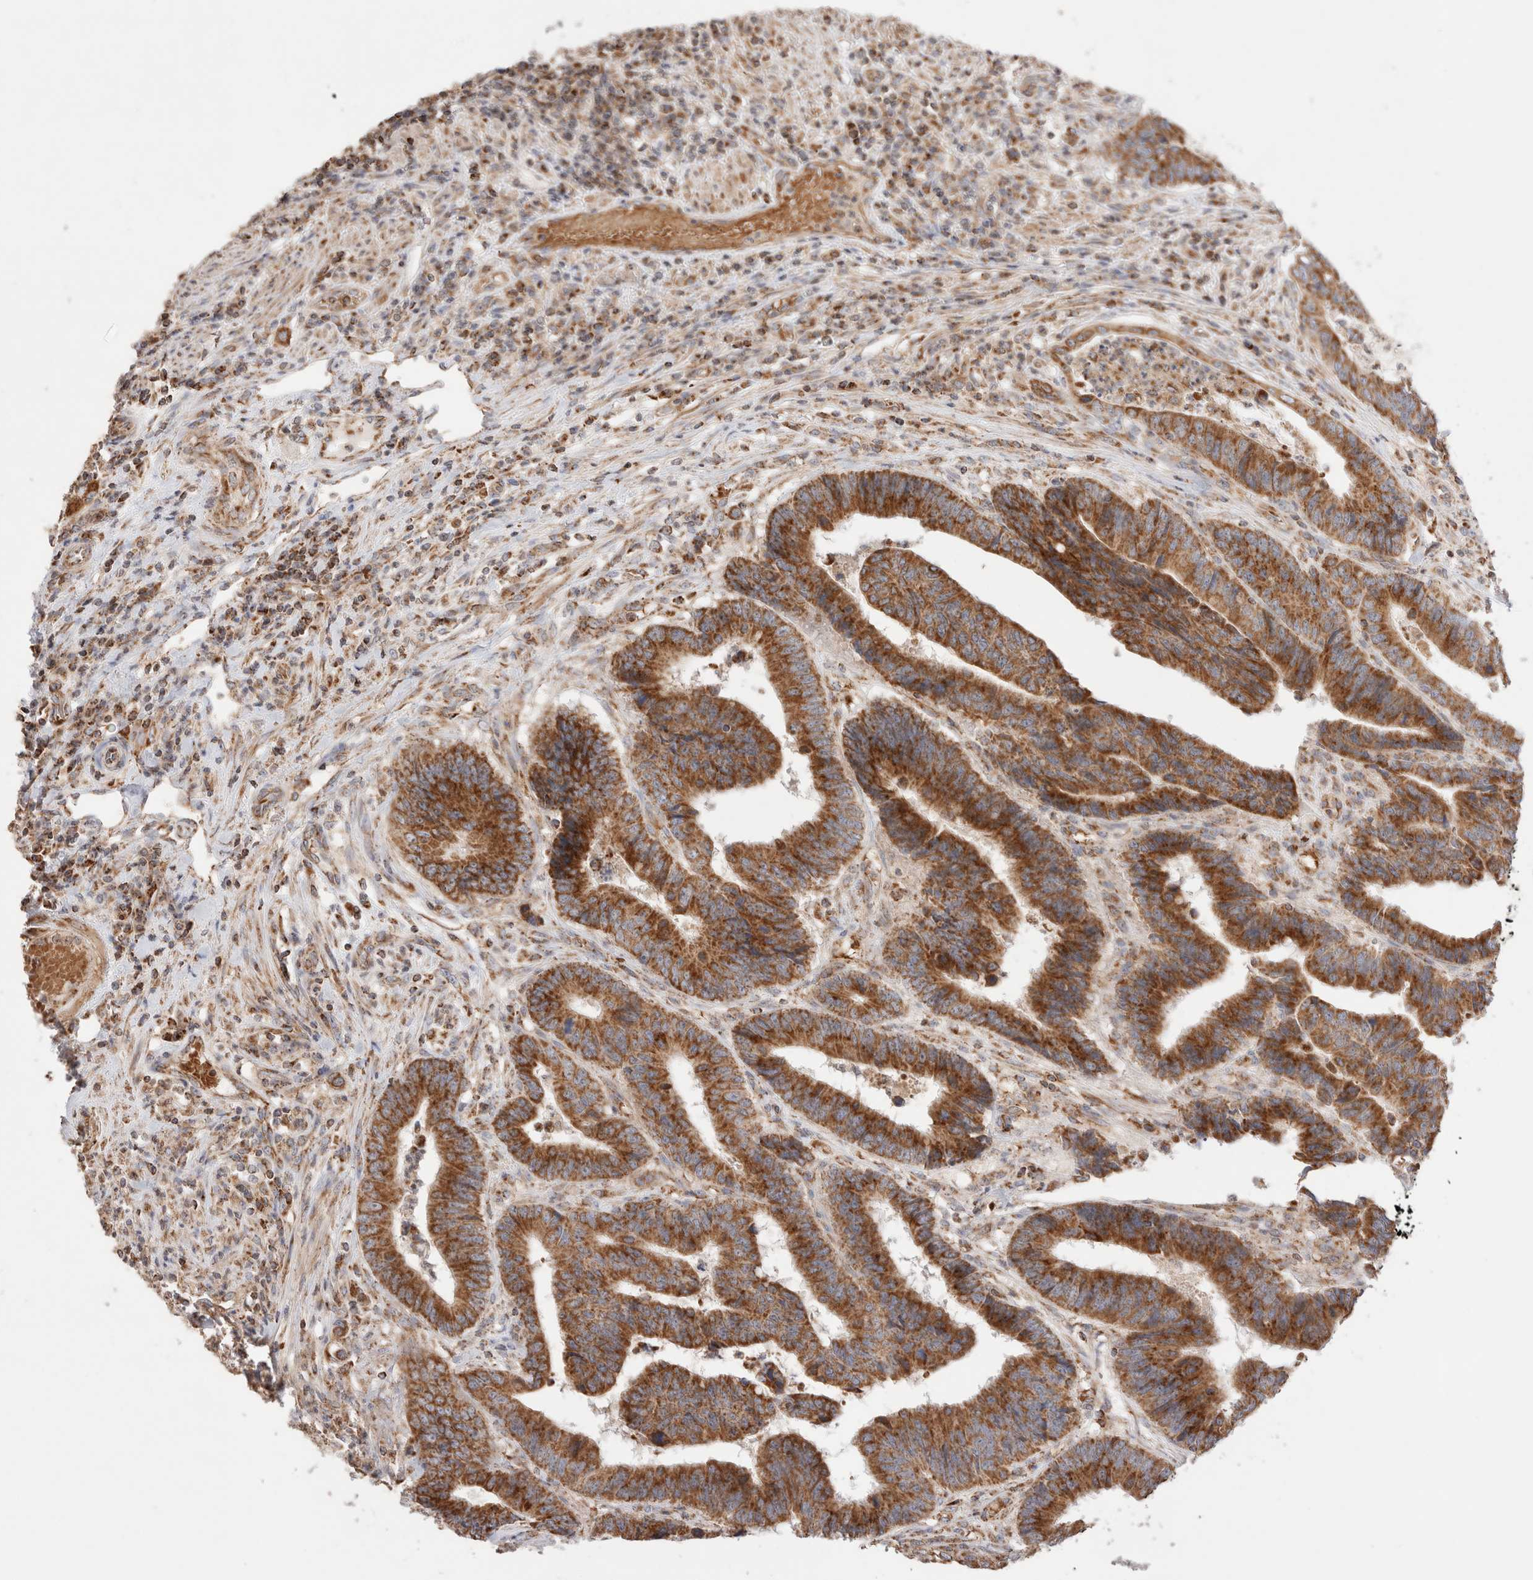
{"staining": {"intensity": "strong", "quantity": ">75%", "location": "cytoplasmic/membranous"}, "tissue": "colorectal cancer", "cell_type": "Tumor cells", "image_type": "cancer", "snomed": [{"axis": "morphology", "description": "Adenocarcinoma, NOS"}, {"axis": "topography", "description": "Rectum"}], "caption": "IHC micrograph of neoplastic tissue: adenocarcinoma (colorectal) stained using IHC demonstrates high levels of strong protein expression localized specifically in the cytoplasmic/membranous of tumor cells, appearing as a cytoplasmic/membranous brown color.", "gene": "TMPPE", "patient": {"sex": "male", "age": 84}}